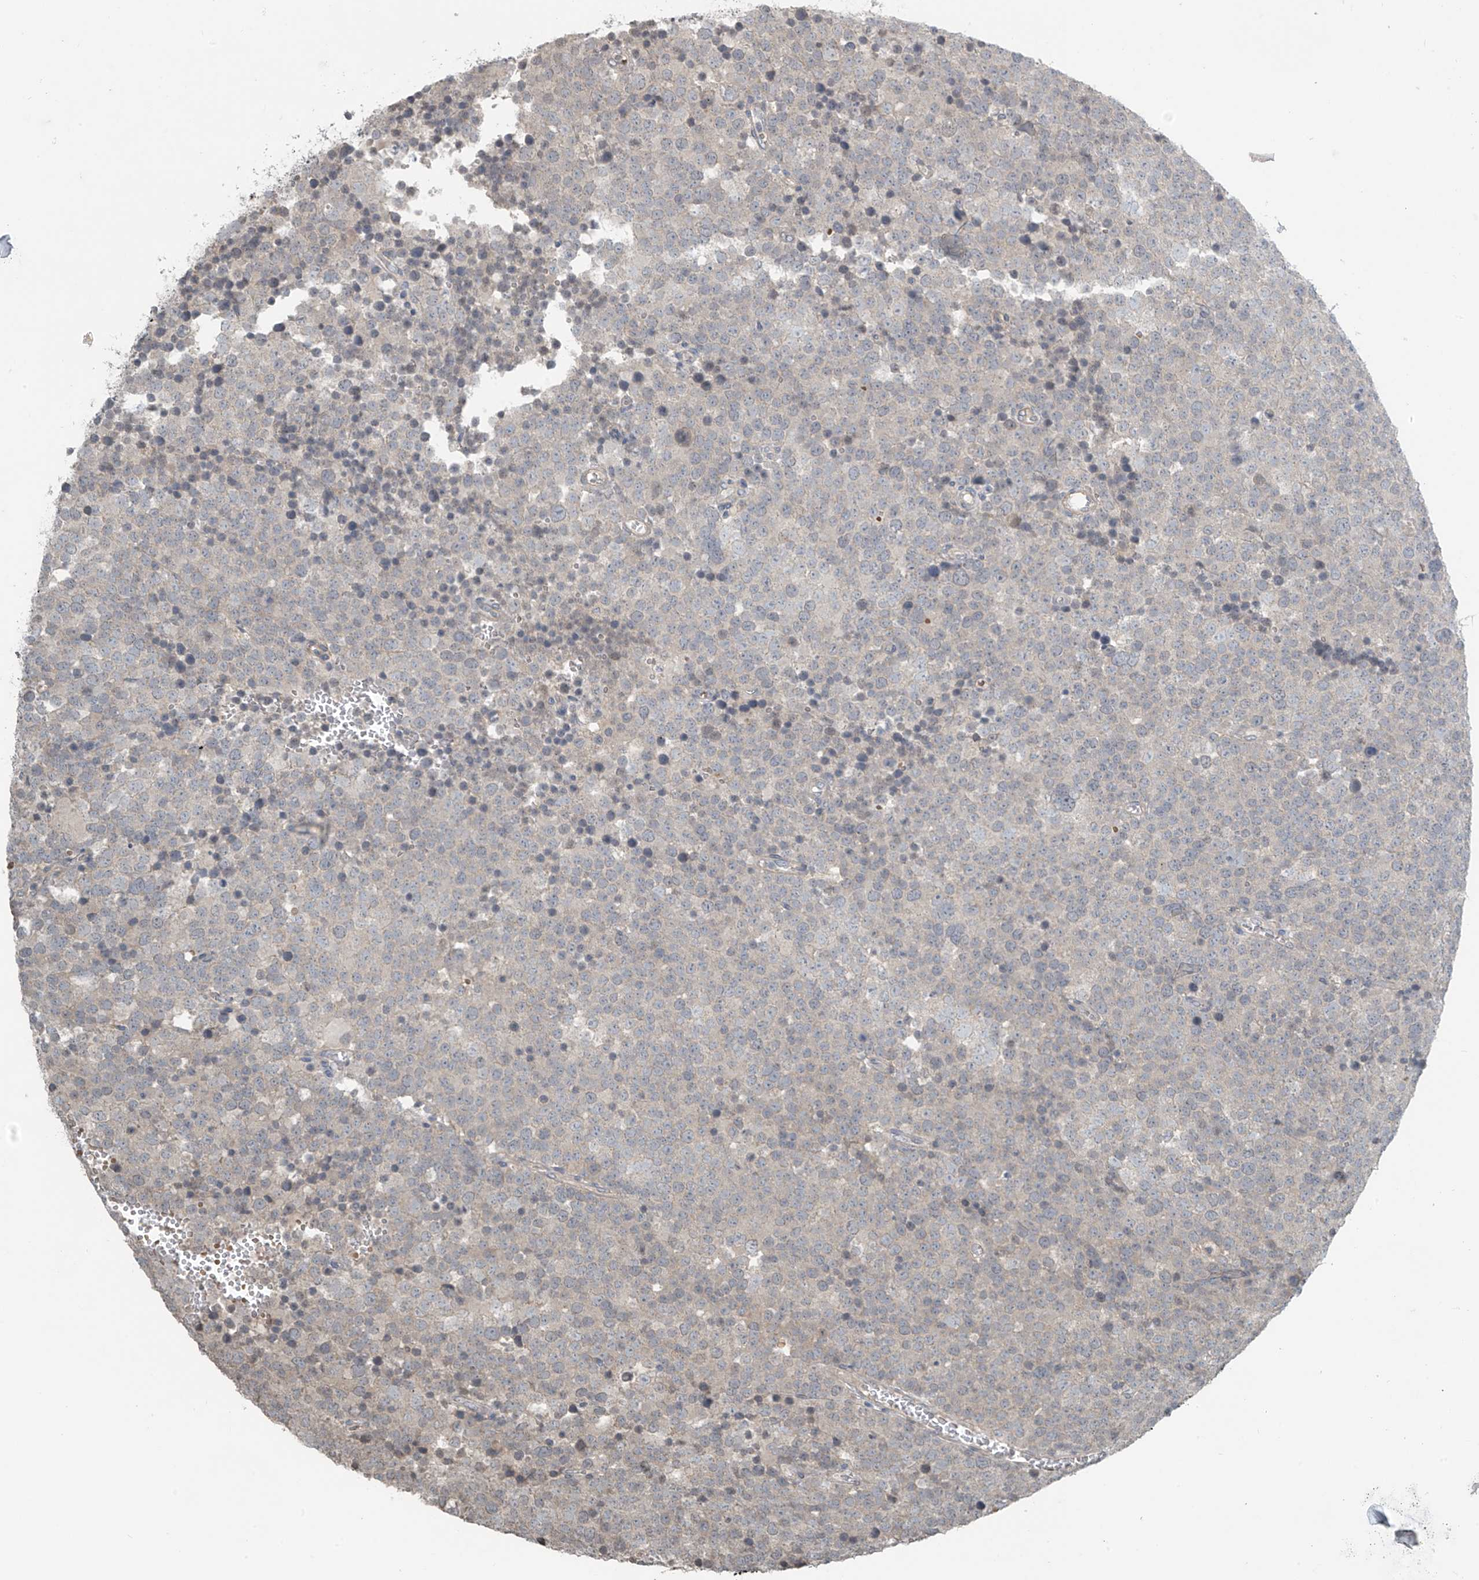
{"staining": {"intensity": "negative", "quantity": "none", "location": "none"}, "tissue": "testis cancer", "cell_type": "Tumor cells", "image_type": "cancer", "snomed": [{"axis": "morphology", "description": "Seminoma, NOS"}, {"axis": "topography", "description": "Testis"}], "caption": "Human seminoma (testis) stained for a protein using immunohistochemistry exhibits no positivity in tumor cells.", "gene": "HOXA11", "patient": {"sex": "male", "age": 71}}